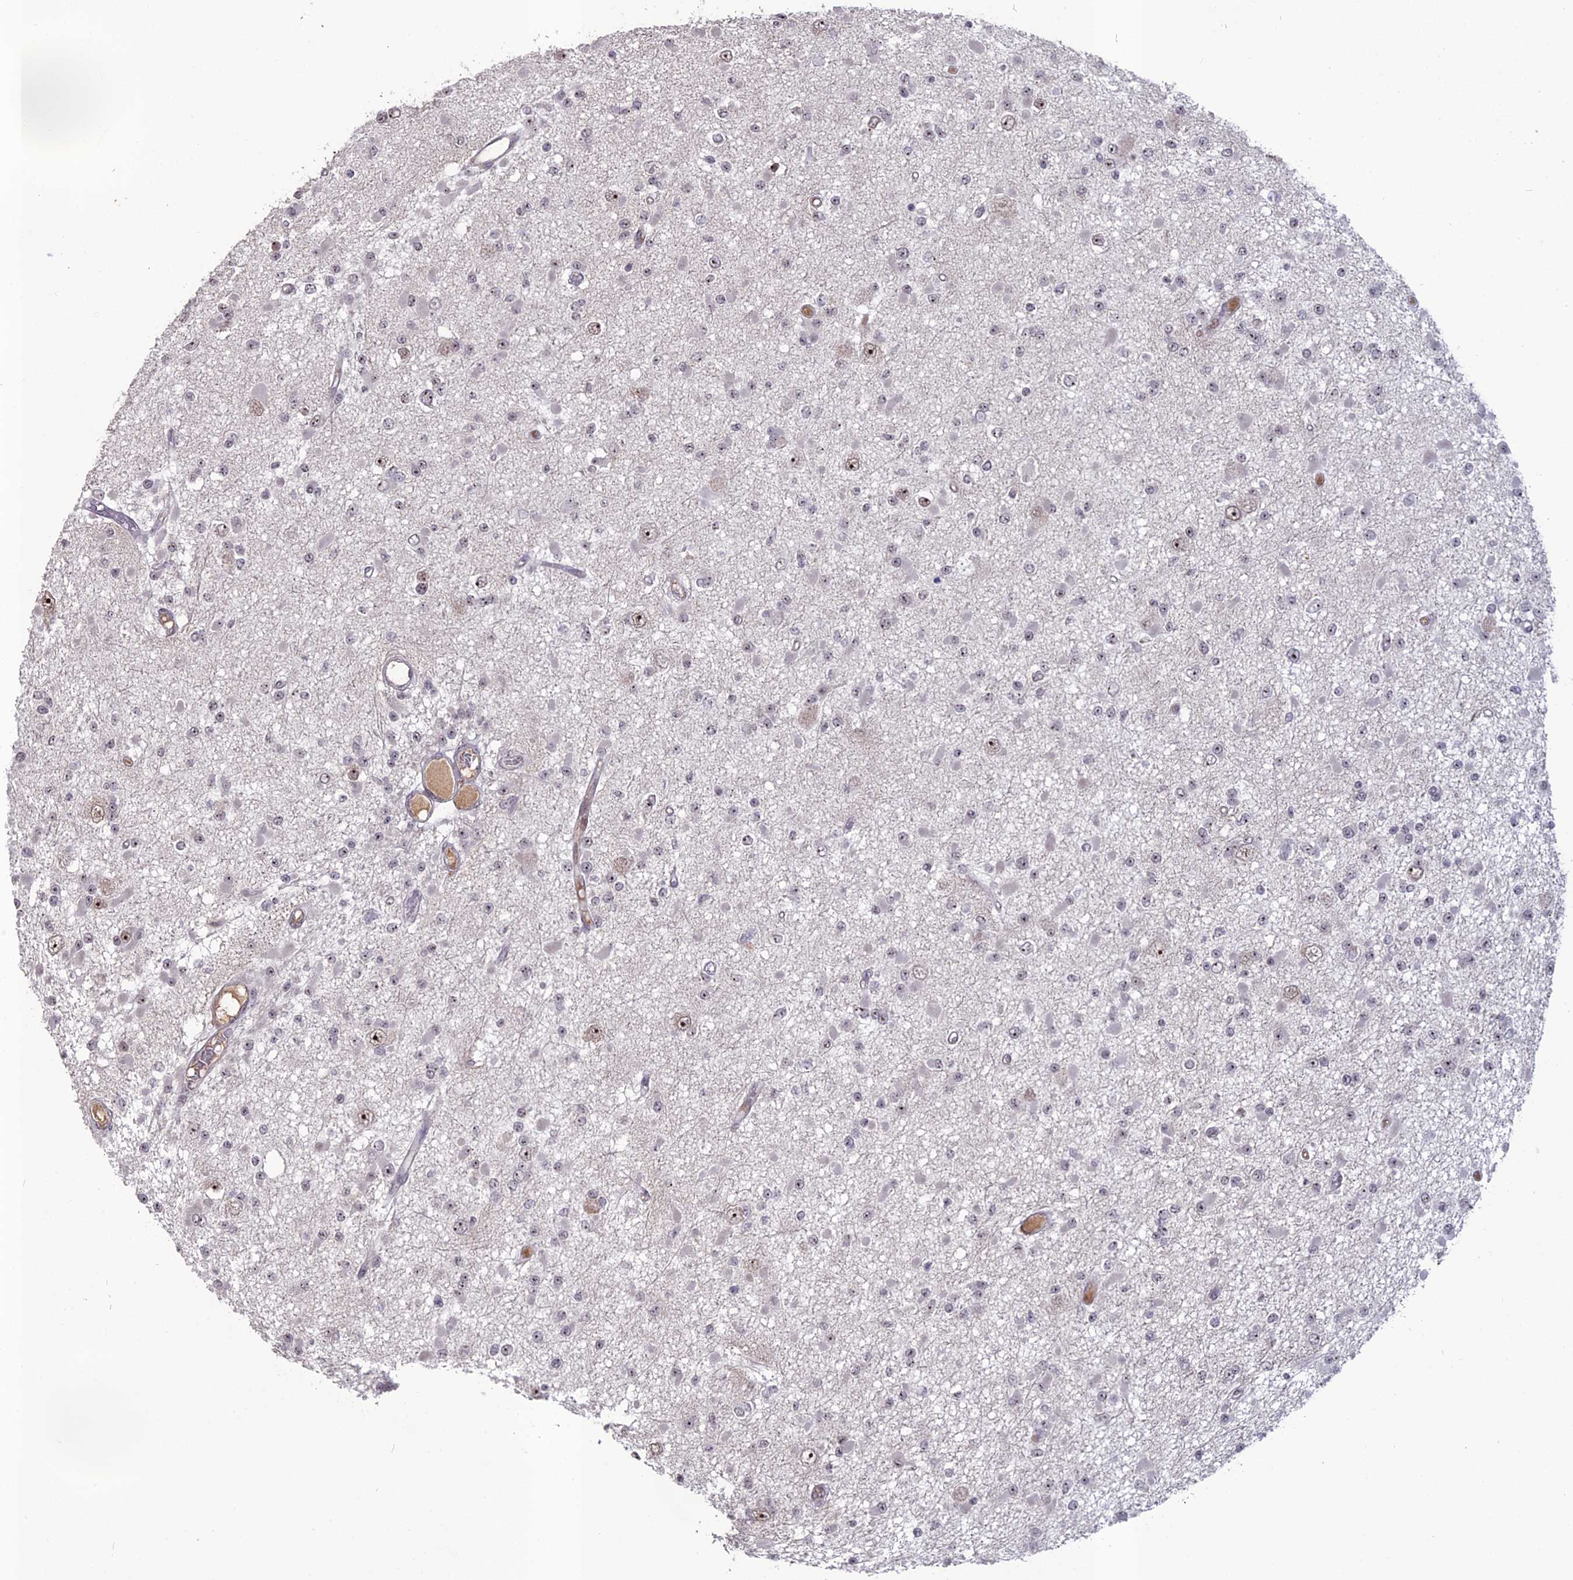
{"staining": {"intensity": "moderate", "quantity": "<25%", "location": "nuclear"}, "tissue": "glioma", "cell_type": "Tumor cells", "image_type": "cancer", "snomed": [{"axis": "morphology", "description": "Glioma, malignant, Low grade"}, {"axis": "topography", "description": "Brain"}], "caption": "Protein expression analysis of glioma exhibits moderate nuclear expression in about <25% of tumor cells.", "gene": "FAM131A", "patient": {"sex": "female", "age": 22}}